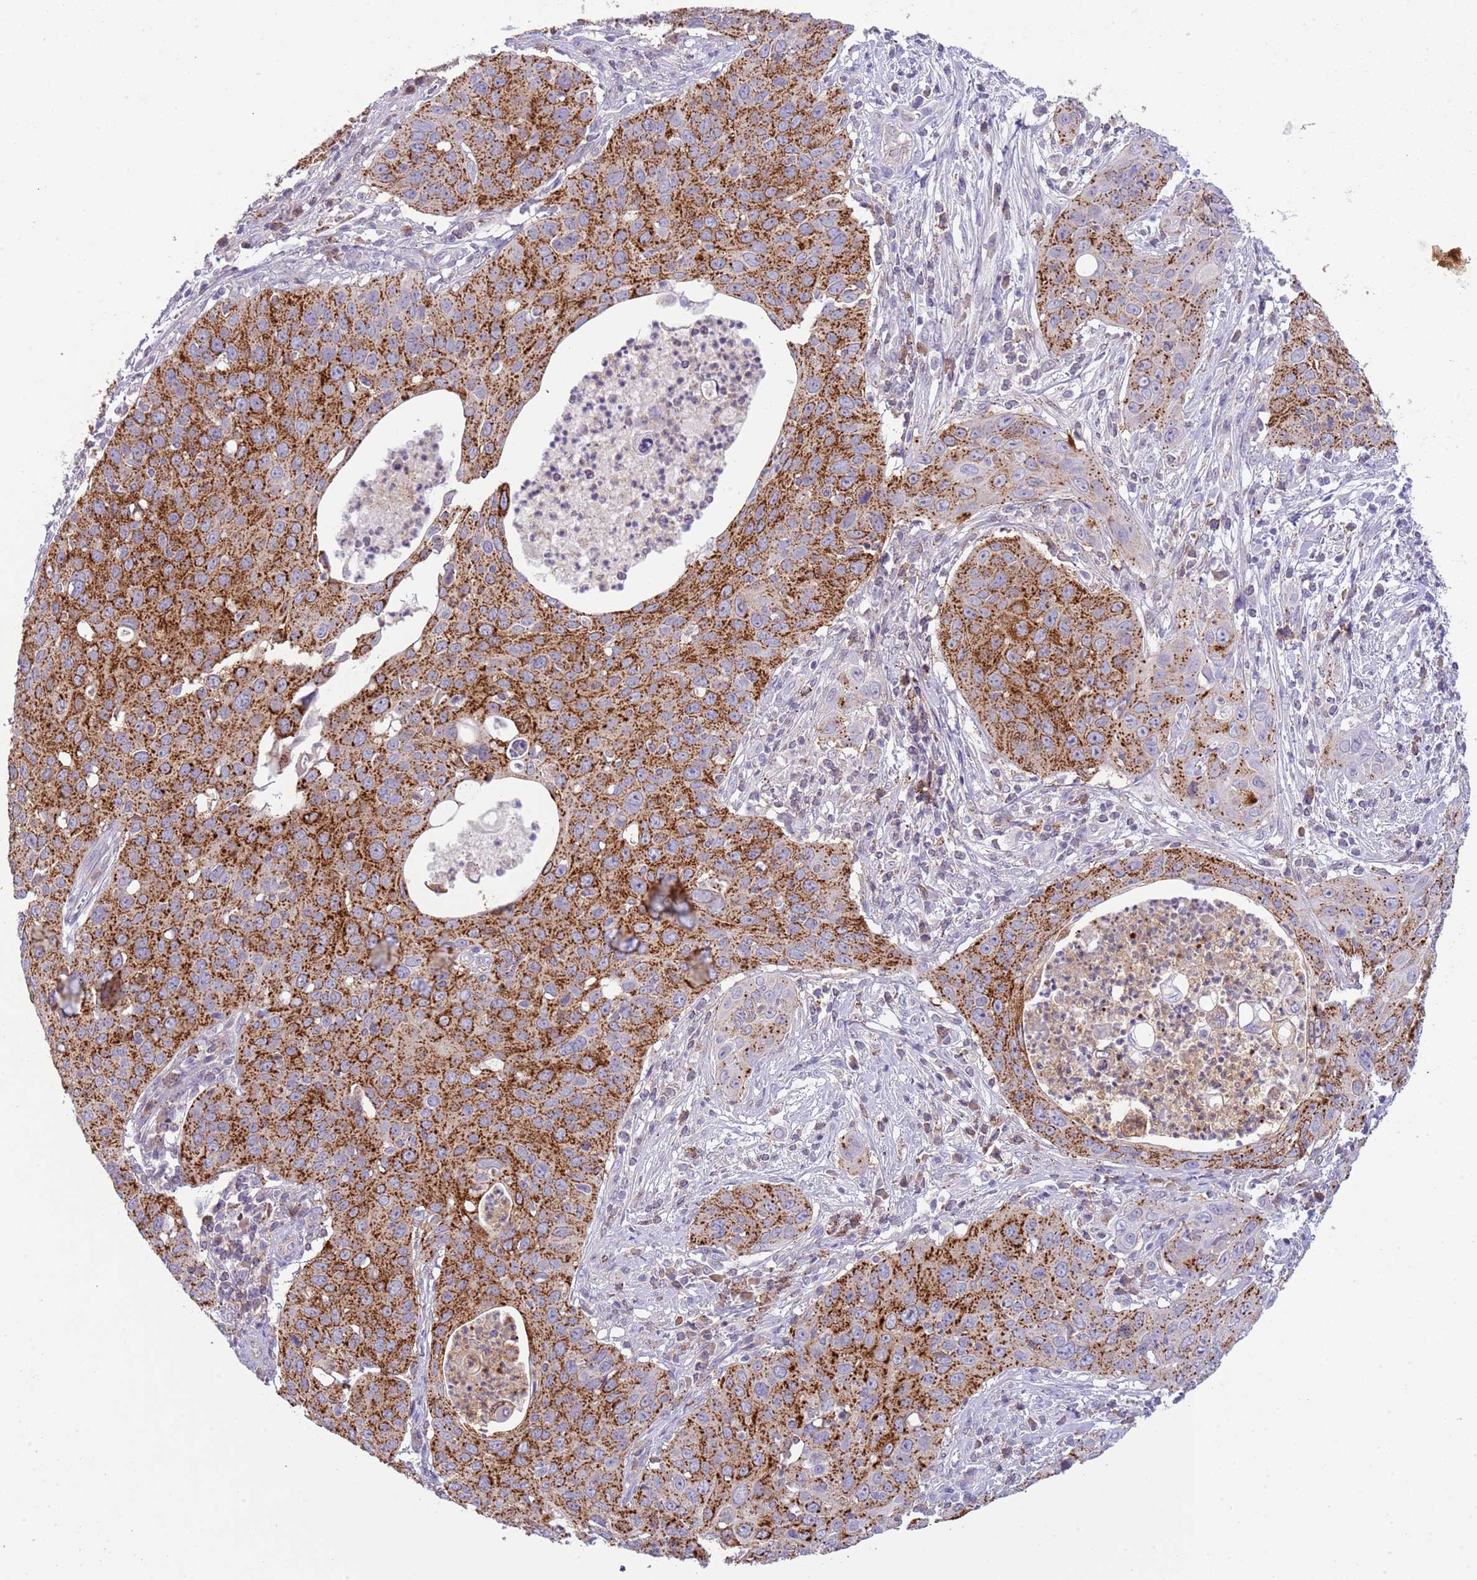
{"staining": {"intensity": "strong", "quantity": ">75%", "location": "cytoplasmic/membranous"}, "tissue": "cervical cancer", "cell_type": "Tumor cells", "image_type": "cancer", "snomed": [{"axis": "morphology", "description": "Squamous cell carcinoma, NOS"}, {"axis": "topography", "description": "Cervix"}], "caption": "Immunohistochemical staining of human cervical cancer reveals strong cytoplasmic/membranous protein expression in approximately >75% of tumor cells.", "gene": "ABHD17A", "patient": {"sex": "female", "age": 36}}